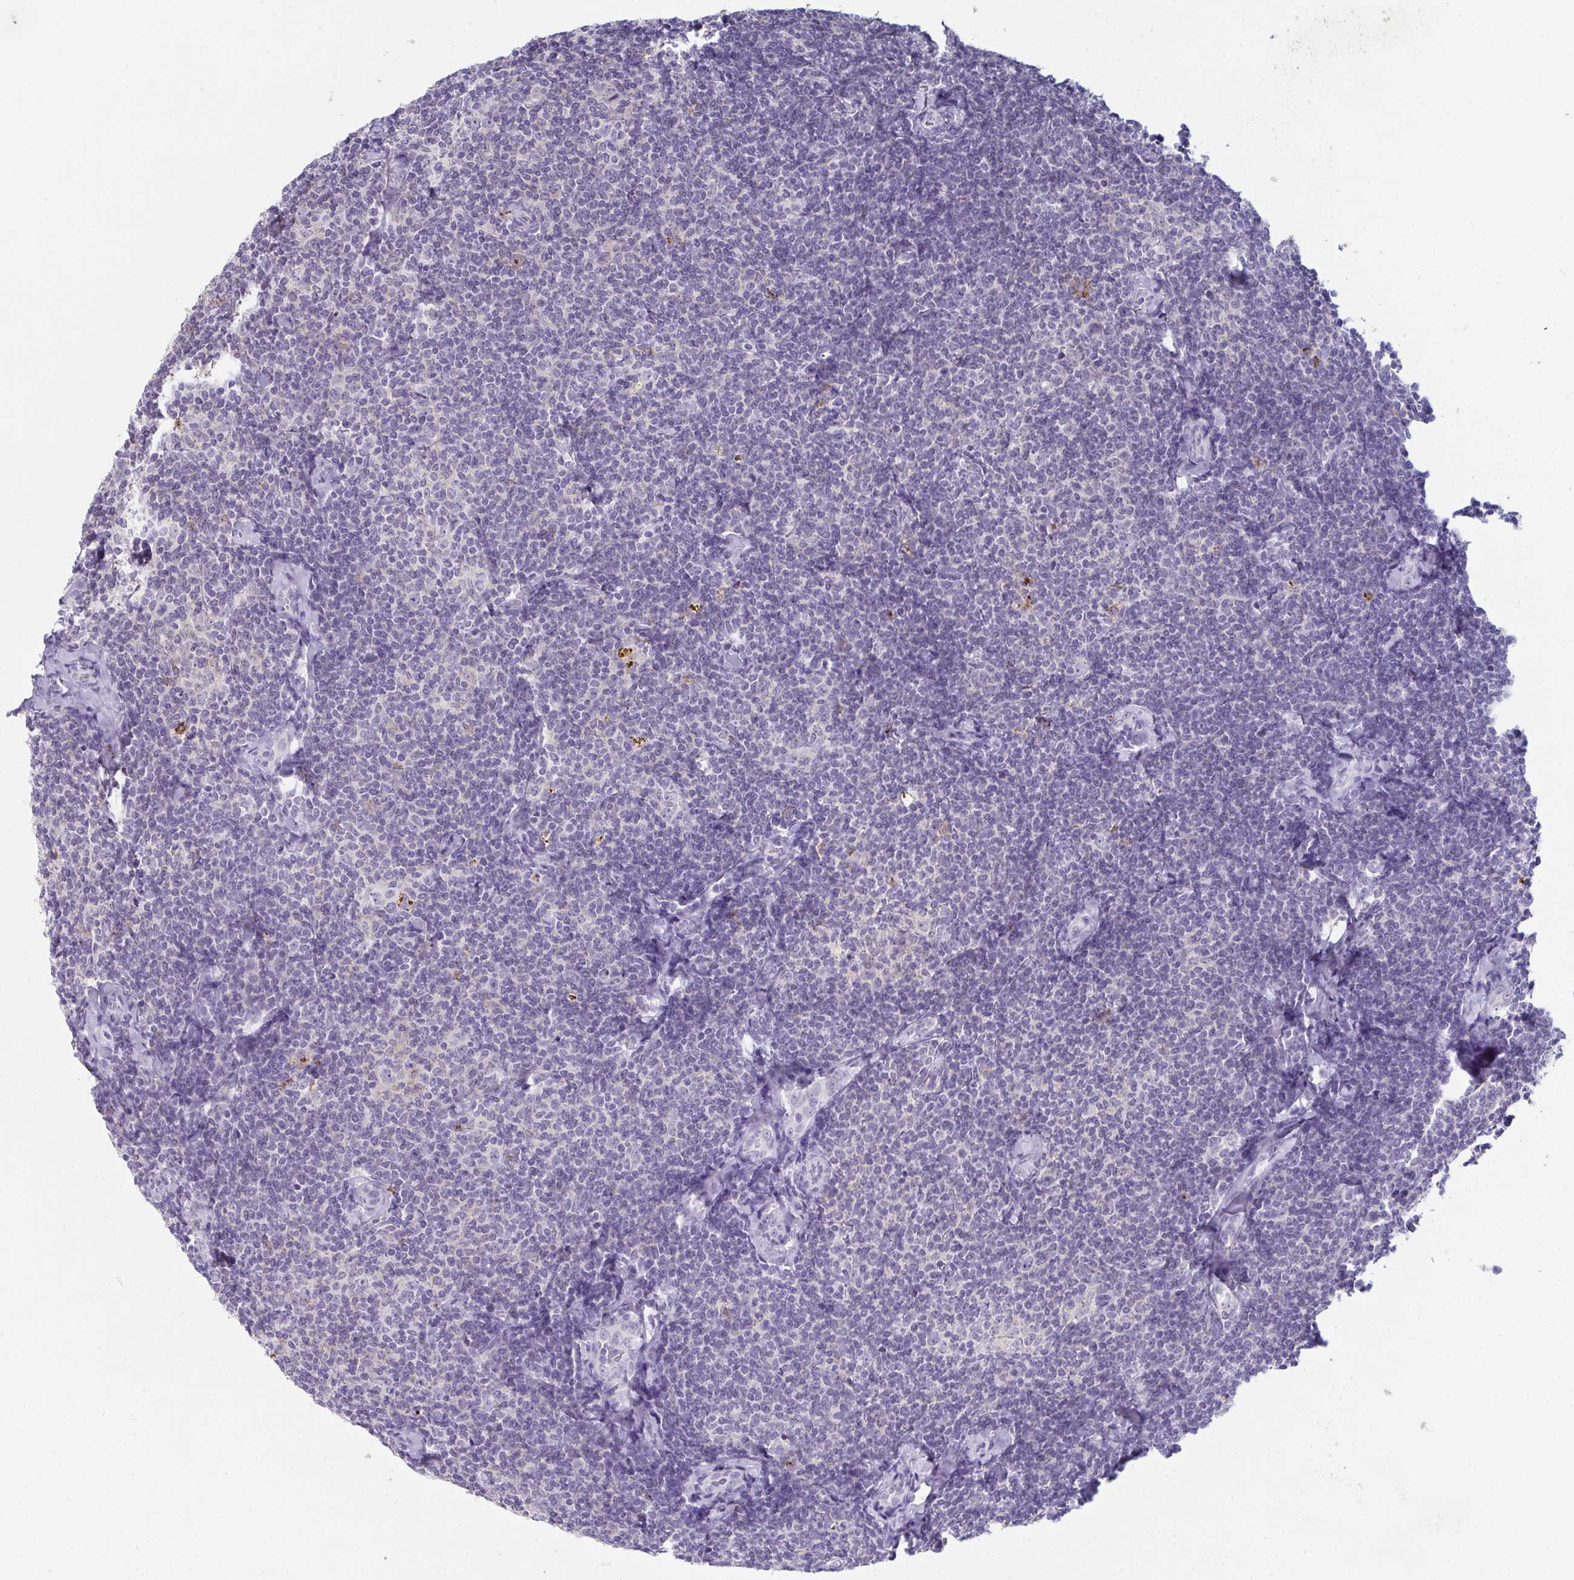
{"staining": {"intensity": "negative", "quantity": "none", "location": "none"}, "tissue": "lymphoma", "cell_type": "Tumor cells", "image_type": "cancer", "snomed": [{"axis": "morphology", "description": "Malignant lymphoma, non-Hodgkin's type, Low grade"}, {"axis": "topography", "description": "Lymph node"}], "caption": "An image of lymphoma stained for a protein exhibits no brown staining in tumor cells.", "gene": "ADAM21", "patient": {"sex": "female", "age": 56}}